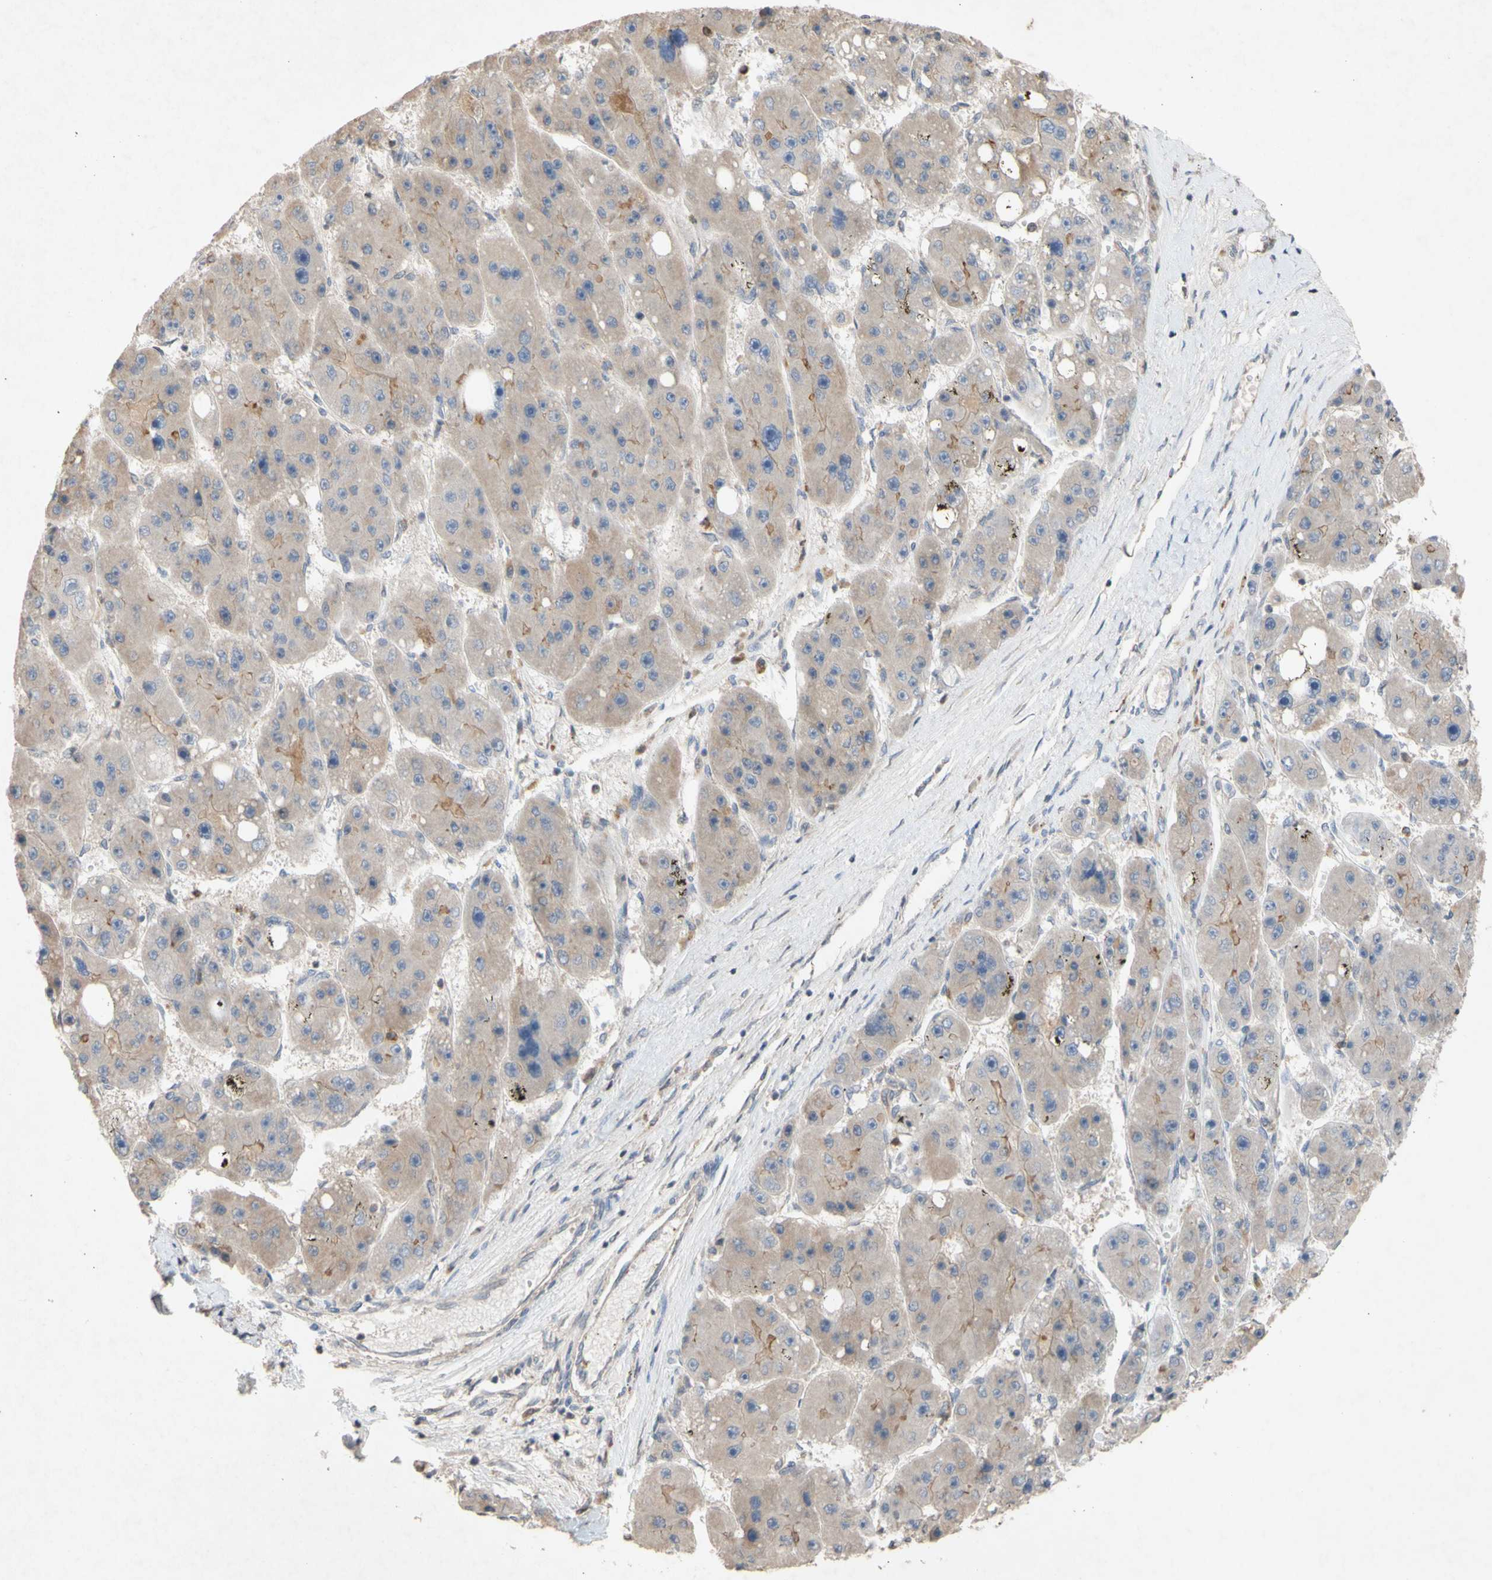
{"staining": {"intensity": "weak", "quantity": ">75%", "location": "cytoplasmic/membranous"}, "tissue": "liver cancer", "cell_type": "Tumor cells", "image_type": "cancer", "snomed": [{"axis": "morphology", "description": "Carcinoma, Hepatocellular, NOS"}, {"axis": "topography", "description": "Liver"}], "caption": "This image exhibits immunohistochemistry (IHC) staining of liver hepatocellular carcinoma, with low weak cytoplasmic/membranous positivity in approximately >75% of tumor cells.", "gene": "NECTIN3", "patient": {"sex": "female", "age": 61}}